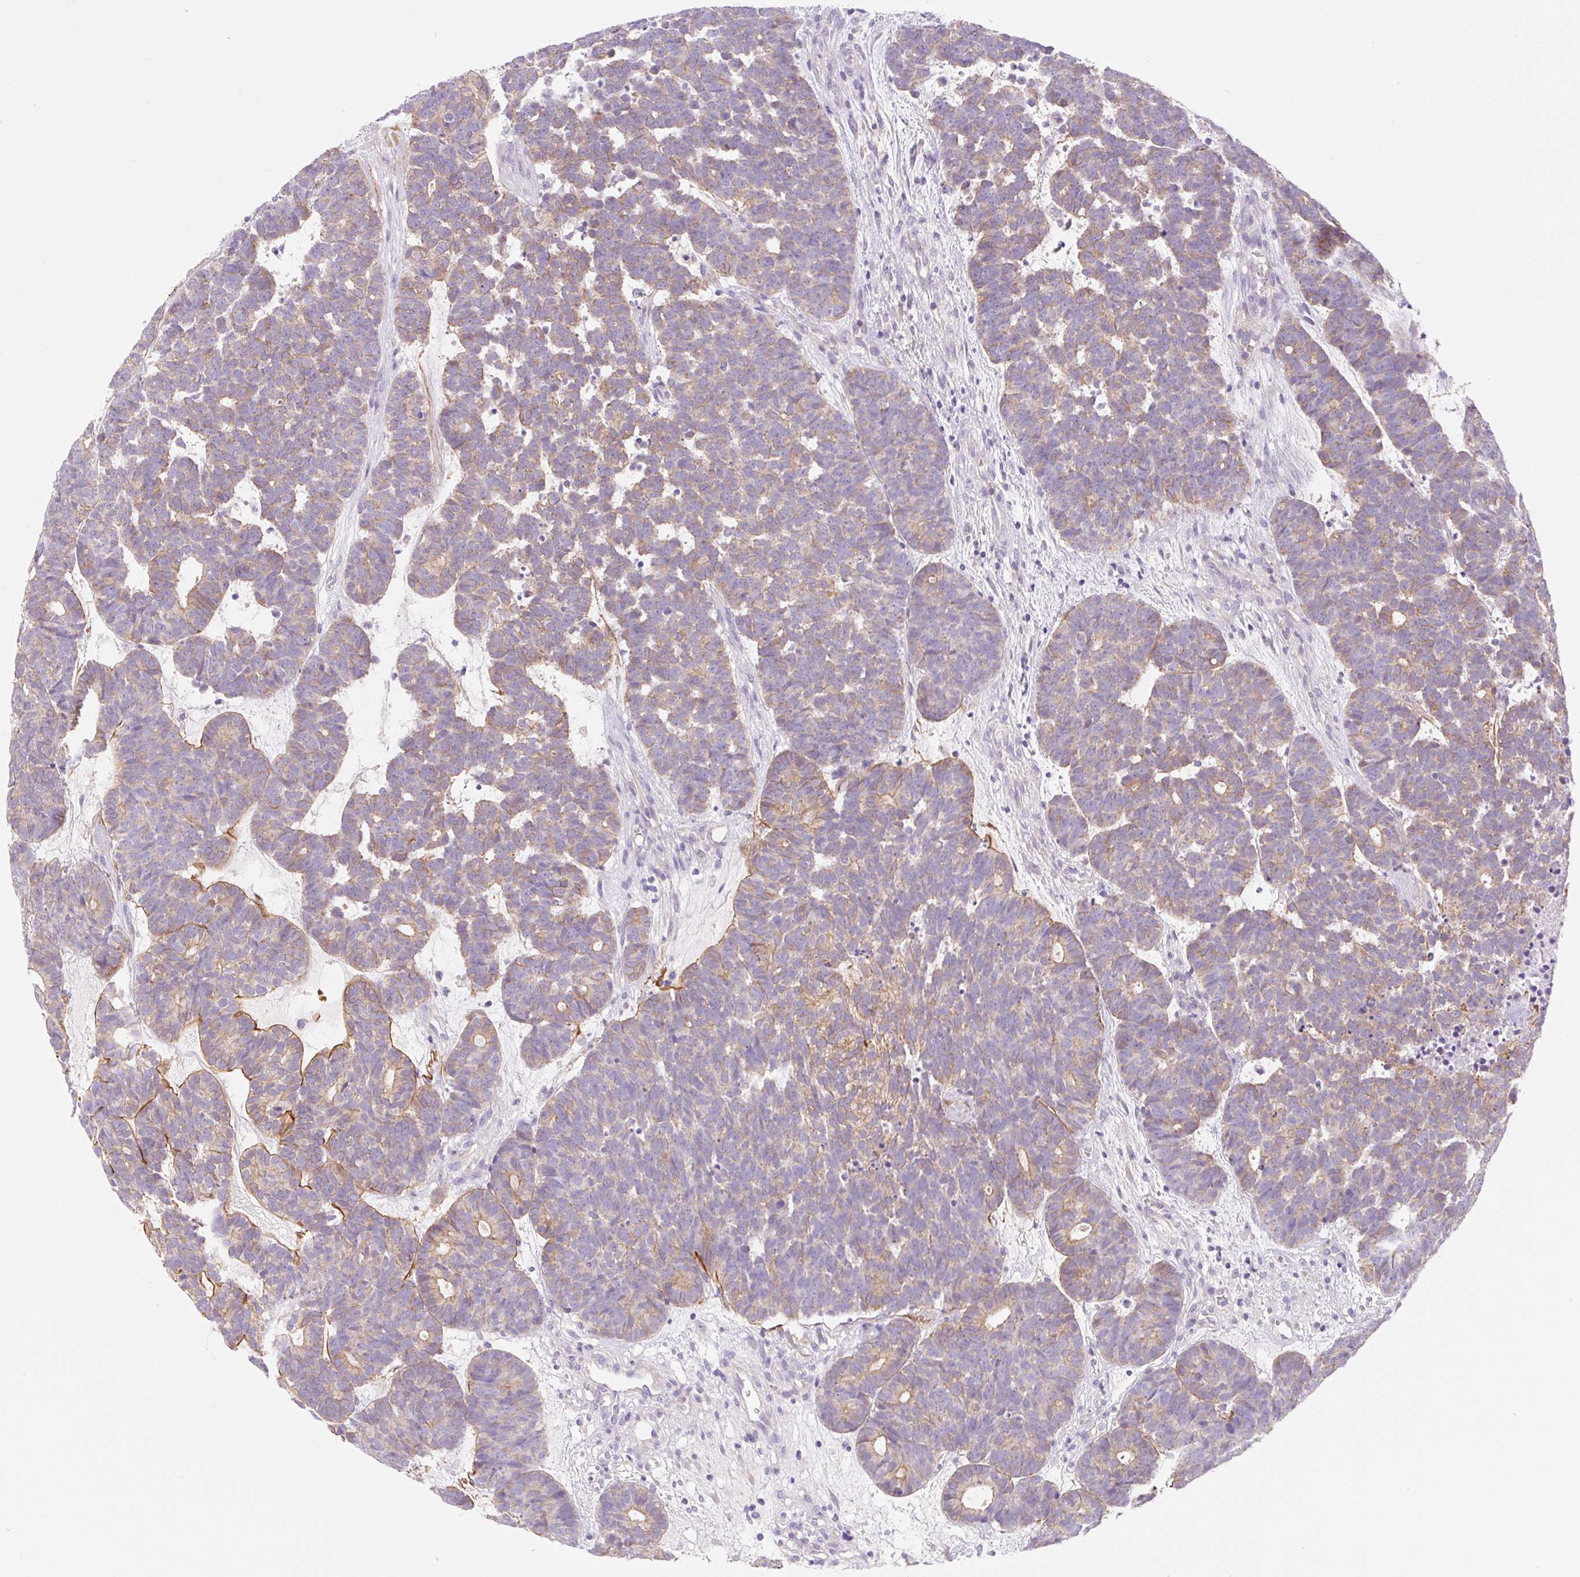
{"staining": {"intensity": "moderate", "quantity": ">75%", "location": "cytoplasmic/membranous"}, "tissue": "head and neck cancer", "cell_type": "Tumor cells", "image_type": "cancer", "snomed": [{"axis": "morphology", "description": "Adenocarcinoma, NOS"}, {"axis": "topography", "description": "Head-Neck"}], "caption": "Head and neck cancer tissue displays moderate cytoplasmic/membranous positivity in about >75% of tumor cells, visualized by immunohistochemistry.", "gene": "LYVE1", "patient": {"sex": "female", "age": 81}}